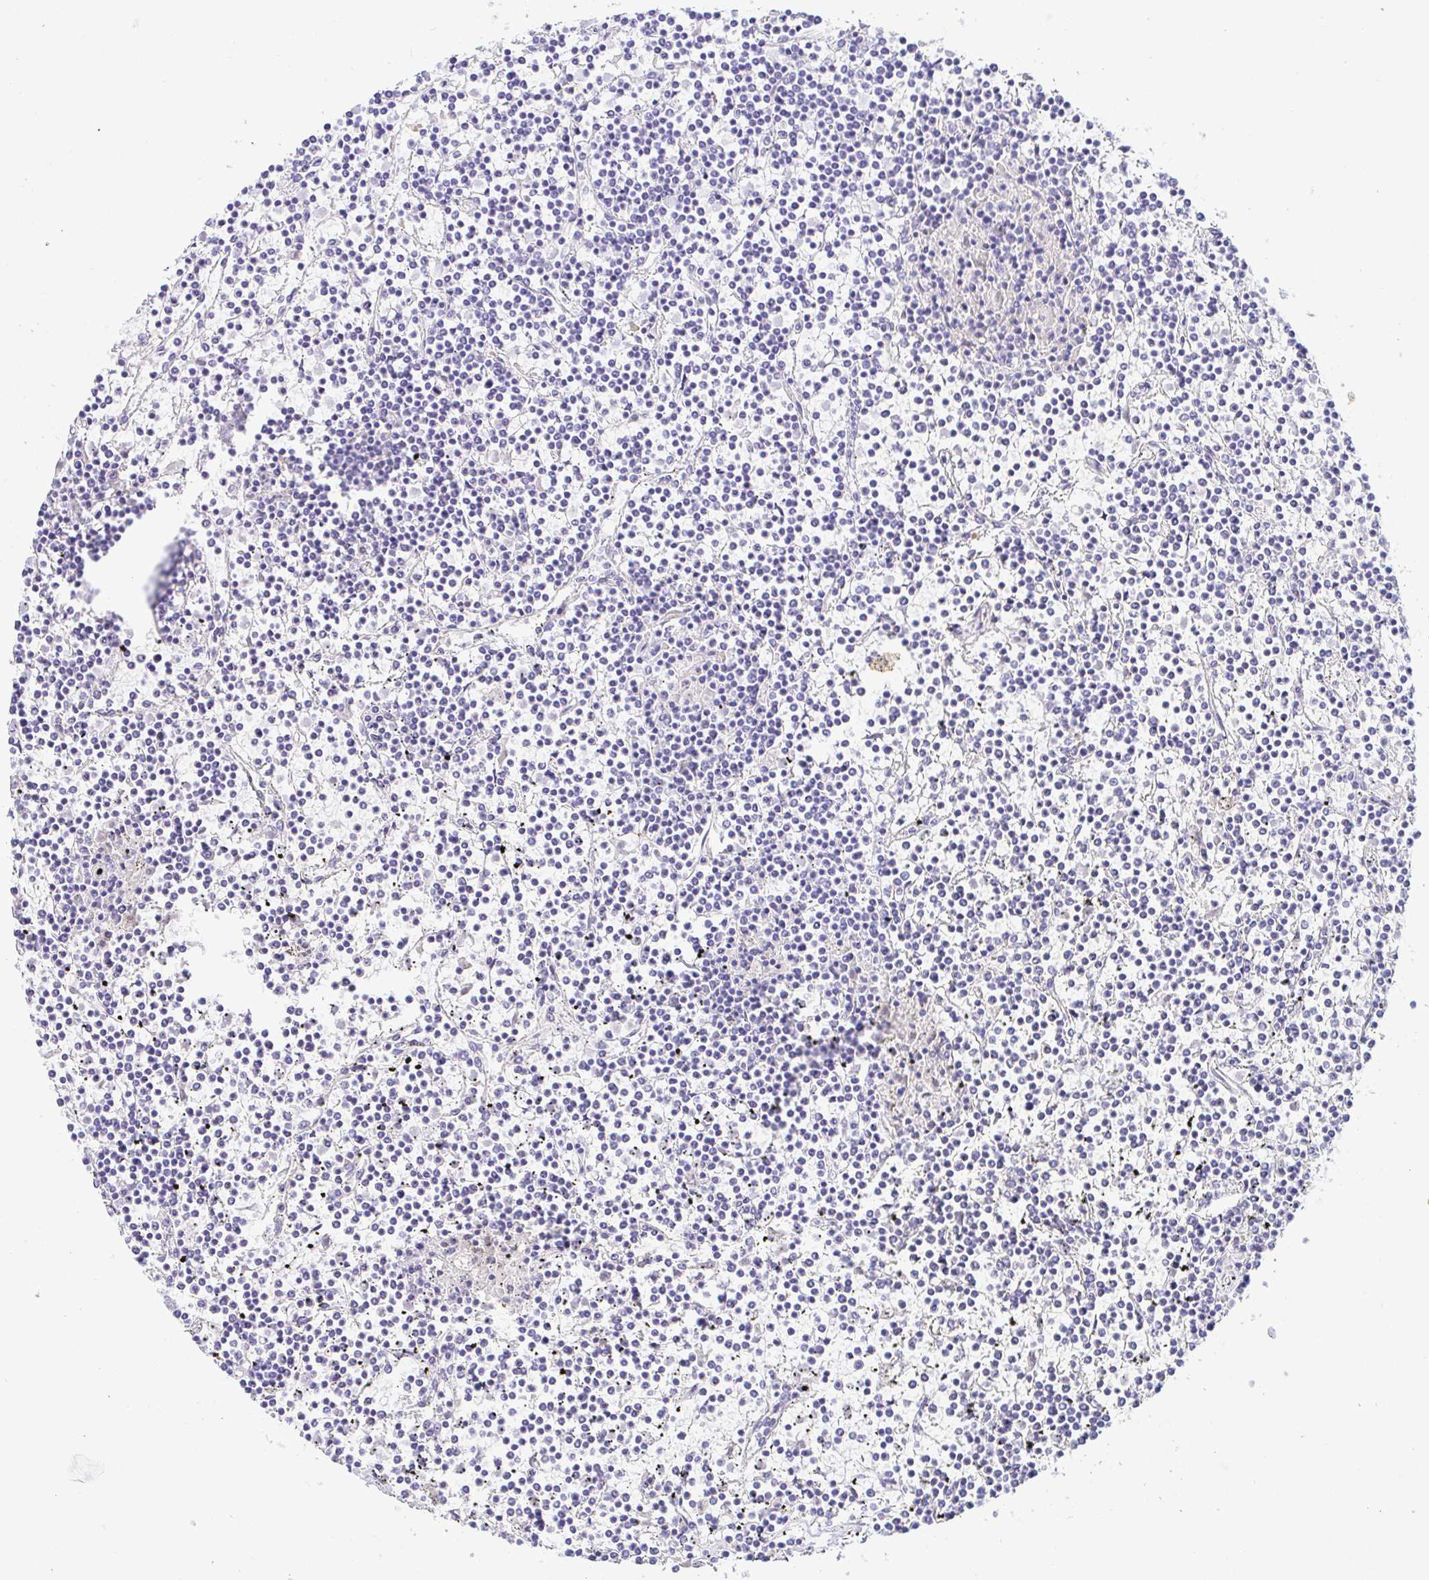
{"staining": {"intensity": "negative", "quantity": "none", "location": "none"}, "tissue": "lymphoma", "cell_type": "Tumor cells", "image_type": "cancer", "snomed": [{"axis": "morphology", "description": "Malignant lymphoma, non-Hodgkin's type, Low grade"}, {"axis": "topography", "description": "Spleen"}], "caption": "This is an immunohistochemistry (IHC) photomicrograph of lymphoma. There is no staining in tumor cells.", "gene": "PINLYP", "patient": {"sex": "female", "age": 19}}